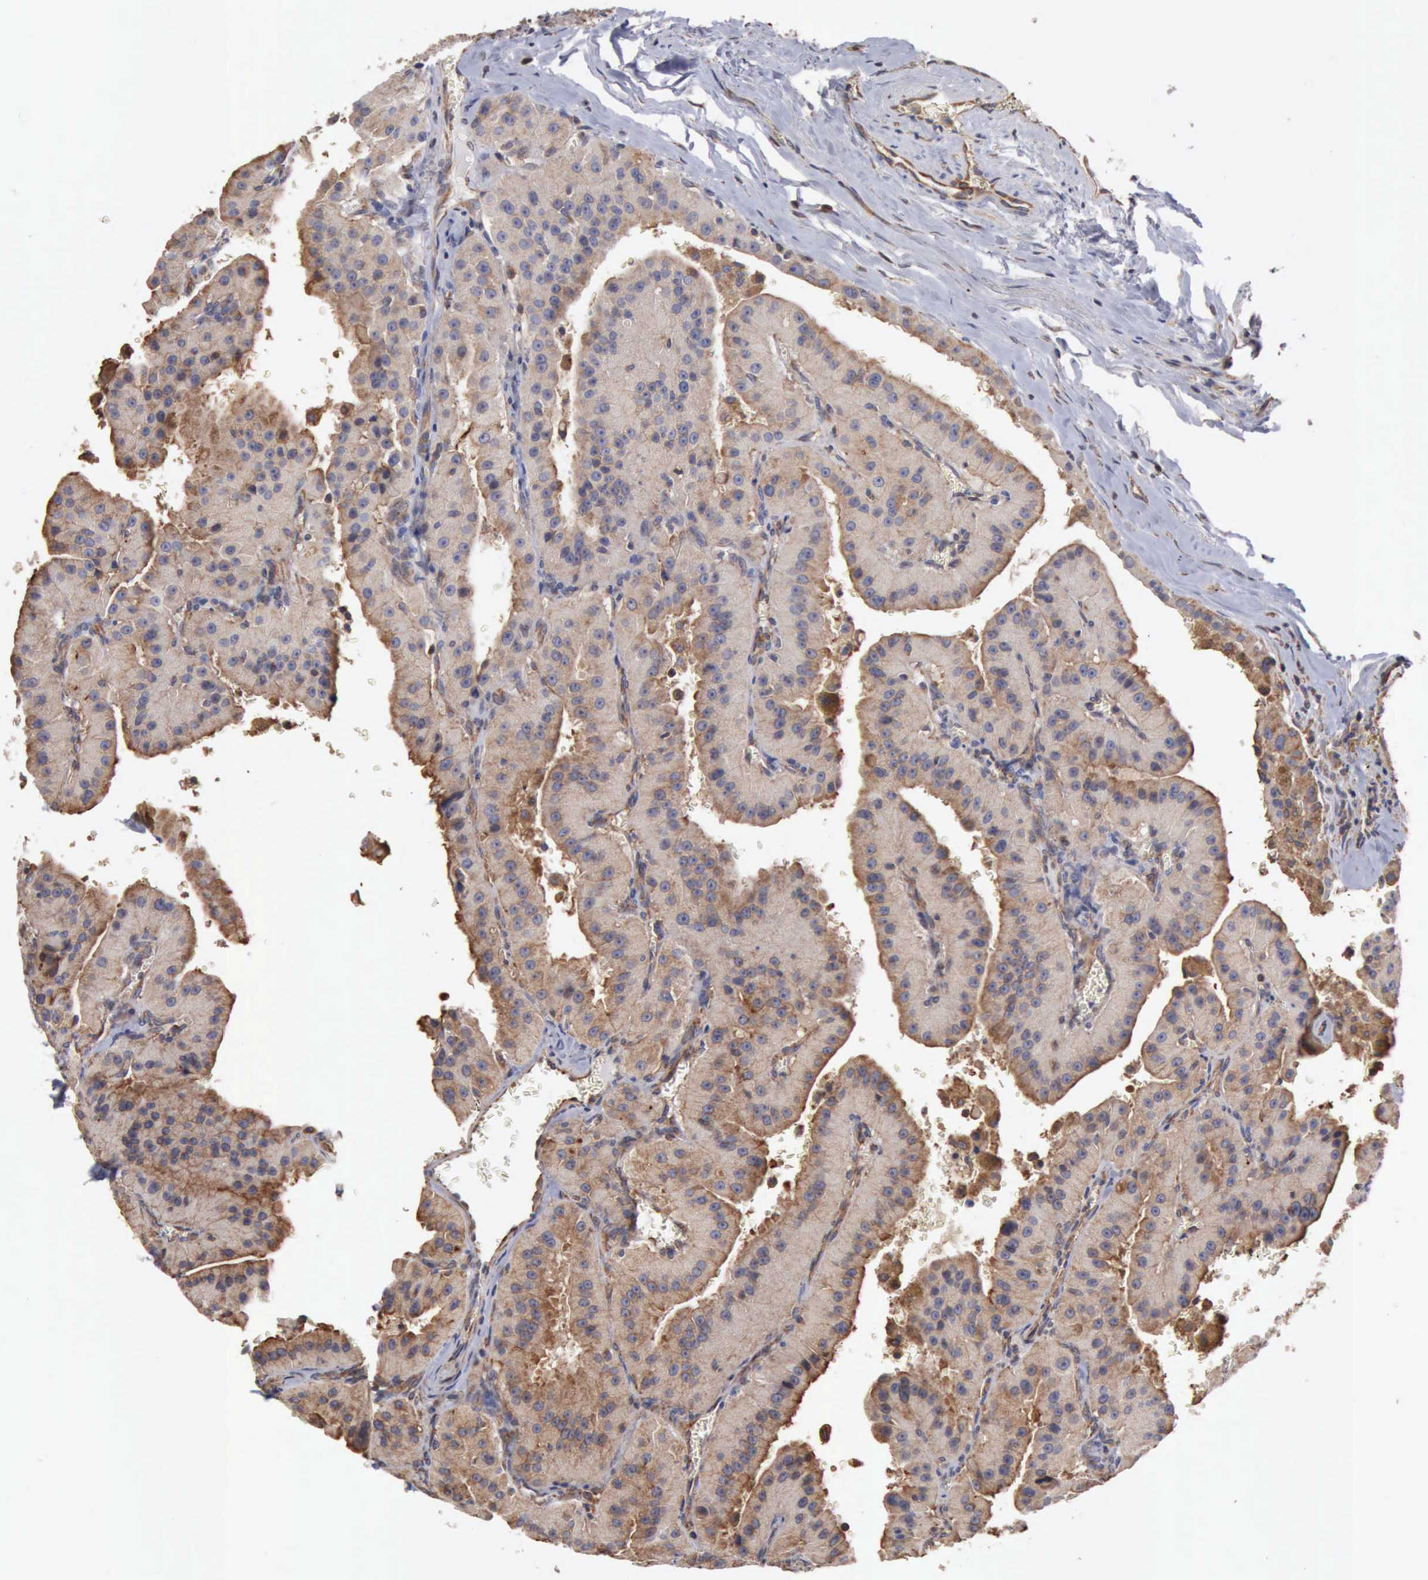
{"staining": {"intensity": "moderate", "quantity": ">75%", "location": "cytoplasmic/membranous"}, "tissue": "thyroid cancer", "cell_type": "Tumor cells", "image_type": "cancer", "snomed": [{"axis": "morphology", "description": "Carcinoma, NOS"}, {"axis": "topography", "description": "Thyroid gland"}], "caption": "Immunohistochemistry (IHC) (DAB (3,3'-diaminobenzidine)) staining of thyroid cancer (carcinoma) exhibits moderate cytoplasmic/membranous protein positivity in approximately >75% of tumor cells.", "gene": "GPR101", "patient": {"sex": "male", "age": 76}}